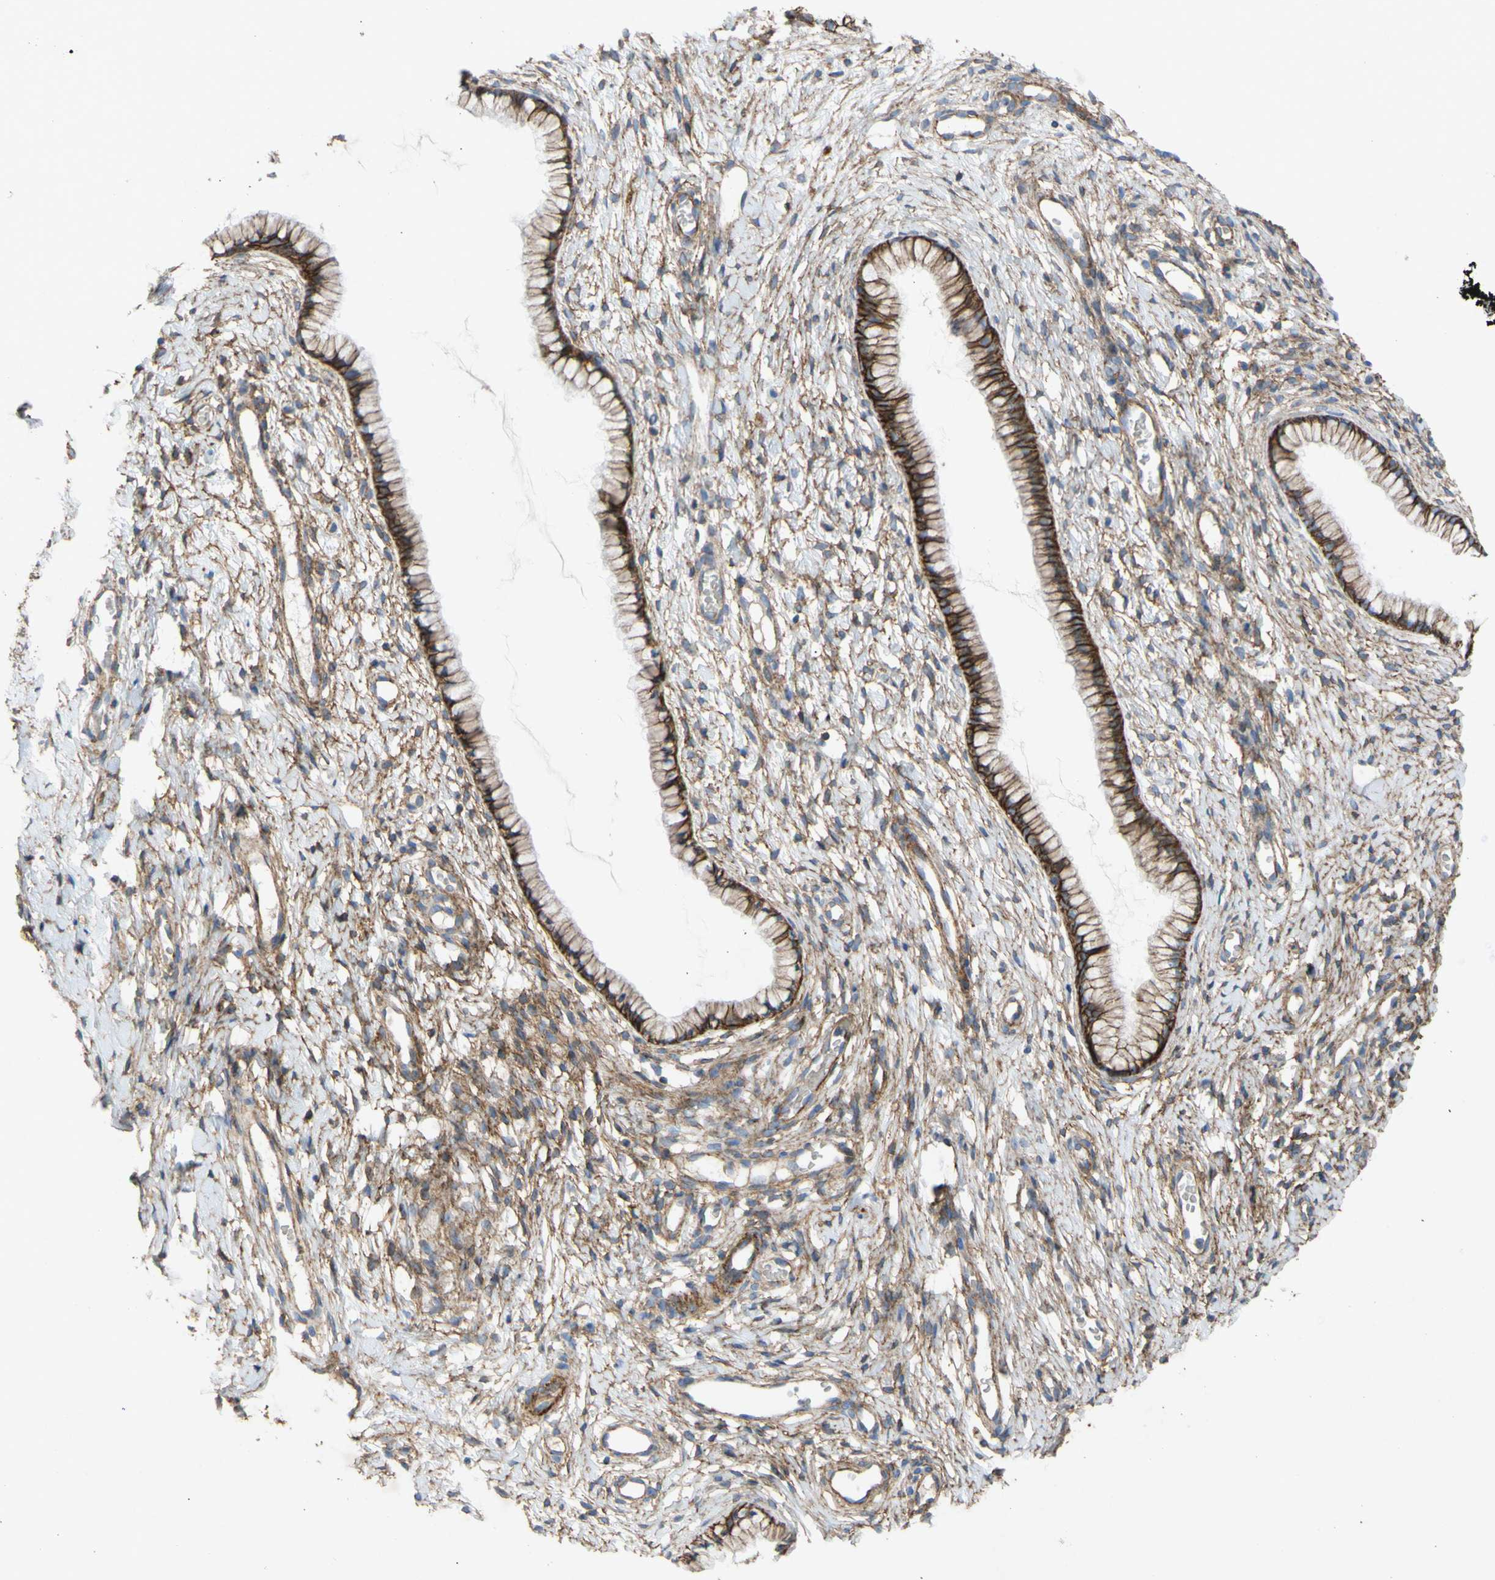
{"staining": {"intensity": "strong", "quantity": ">75%", "location": "cytoplasmic/membranous"}, "tissue": "cervix", "cell_type": "Glandular cells", "image_type": "normal", "snomed": [{"axis": "morphology", "description": "Normal tissue, NOS"}, {"axis": "topography", "description": "Cervix"}], "caption": "IHC (DAB (3,3'-diaminobenzidine)) staining of unremarkable cervix reveals strong cytoplasmic/membranous protein expression in approximately >75% of glandular cells.", "gene": "ATP2A3", "patient": {"sex": "female", "age": 65}}